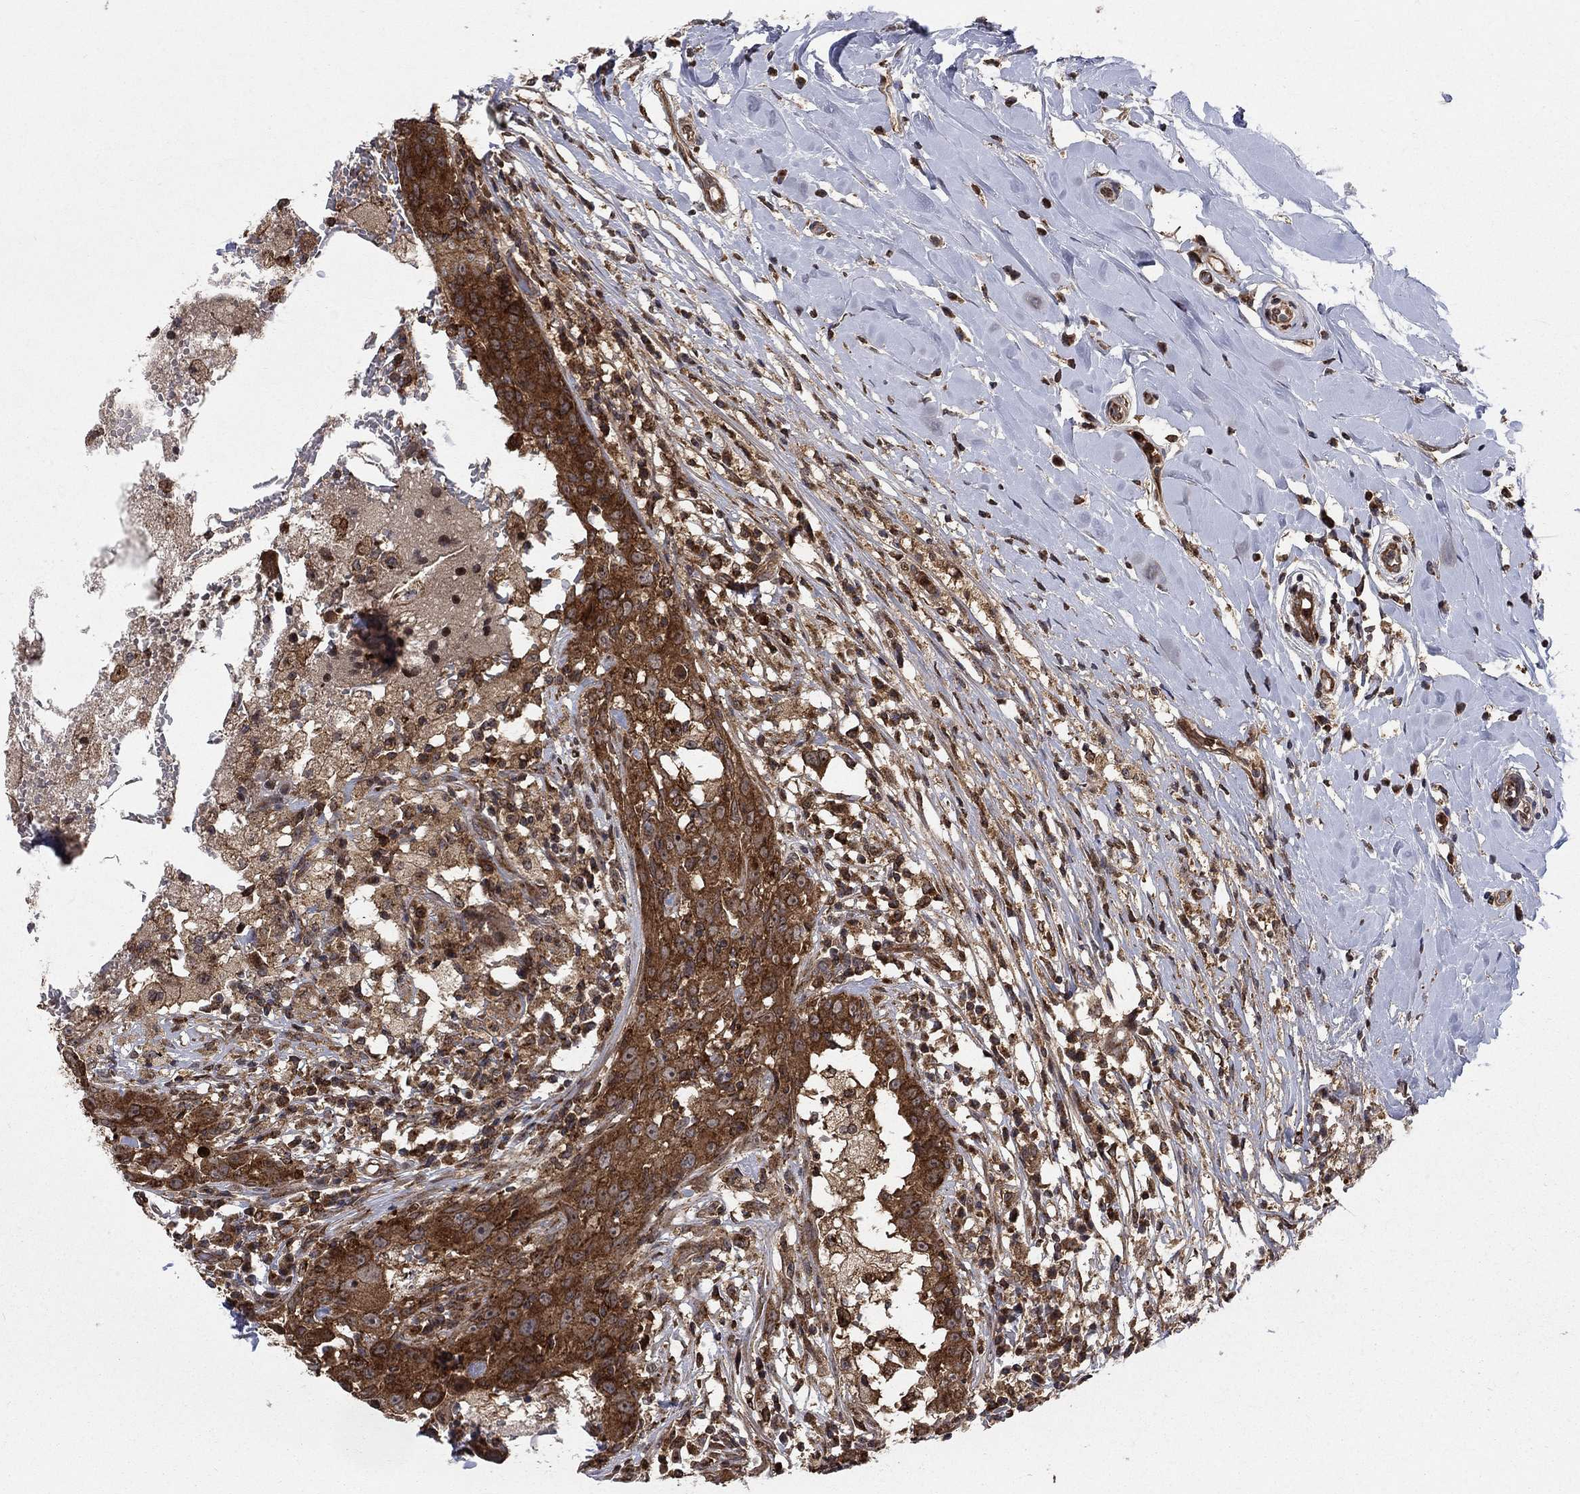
{"staining": {"intensity": "moderate", "quantity": ">75%", "location": "cytoplasmic/membranous"}, "tissue": "breast cancer", "cell_type": "Tumor cells", "image_type": "cancer", "snomed": [{"axis": "morphology", "description": "Duct carcinoma"}, {"axis": "topography", "description": "Breast"}], "caption": "Breast infiltrating ductal carcinoma stained for a protein (brown) exhibits moderate cytoplasmic/membranous positive expression in approximately >75% of tumor cells.", "gene": "IFI35", "patient": {"sex": "female", "age": 27}}